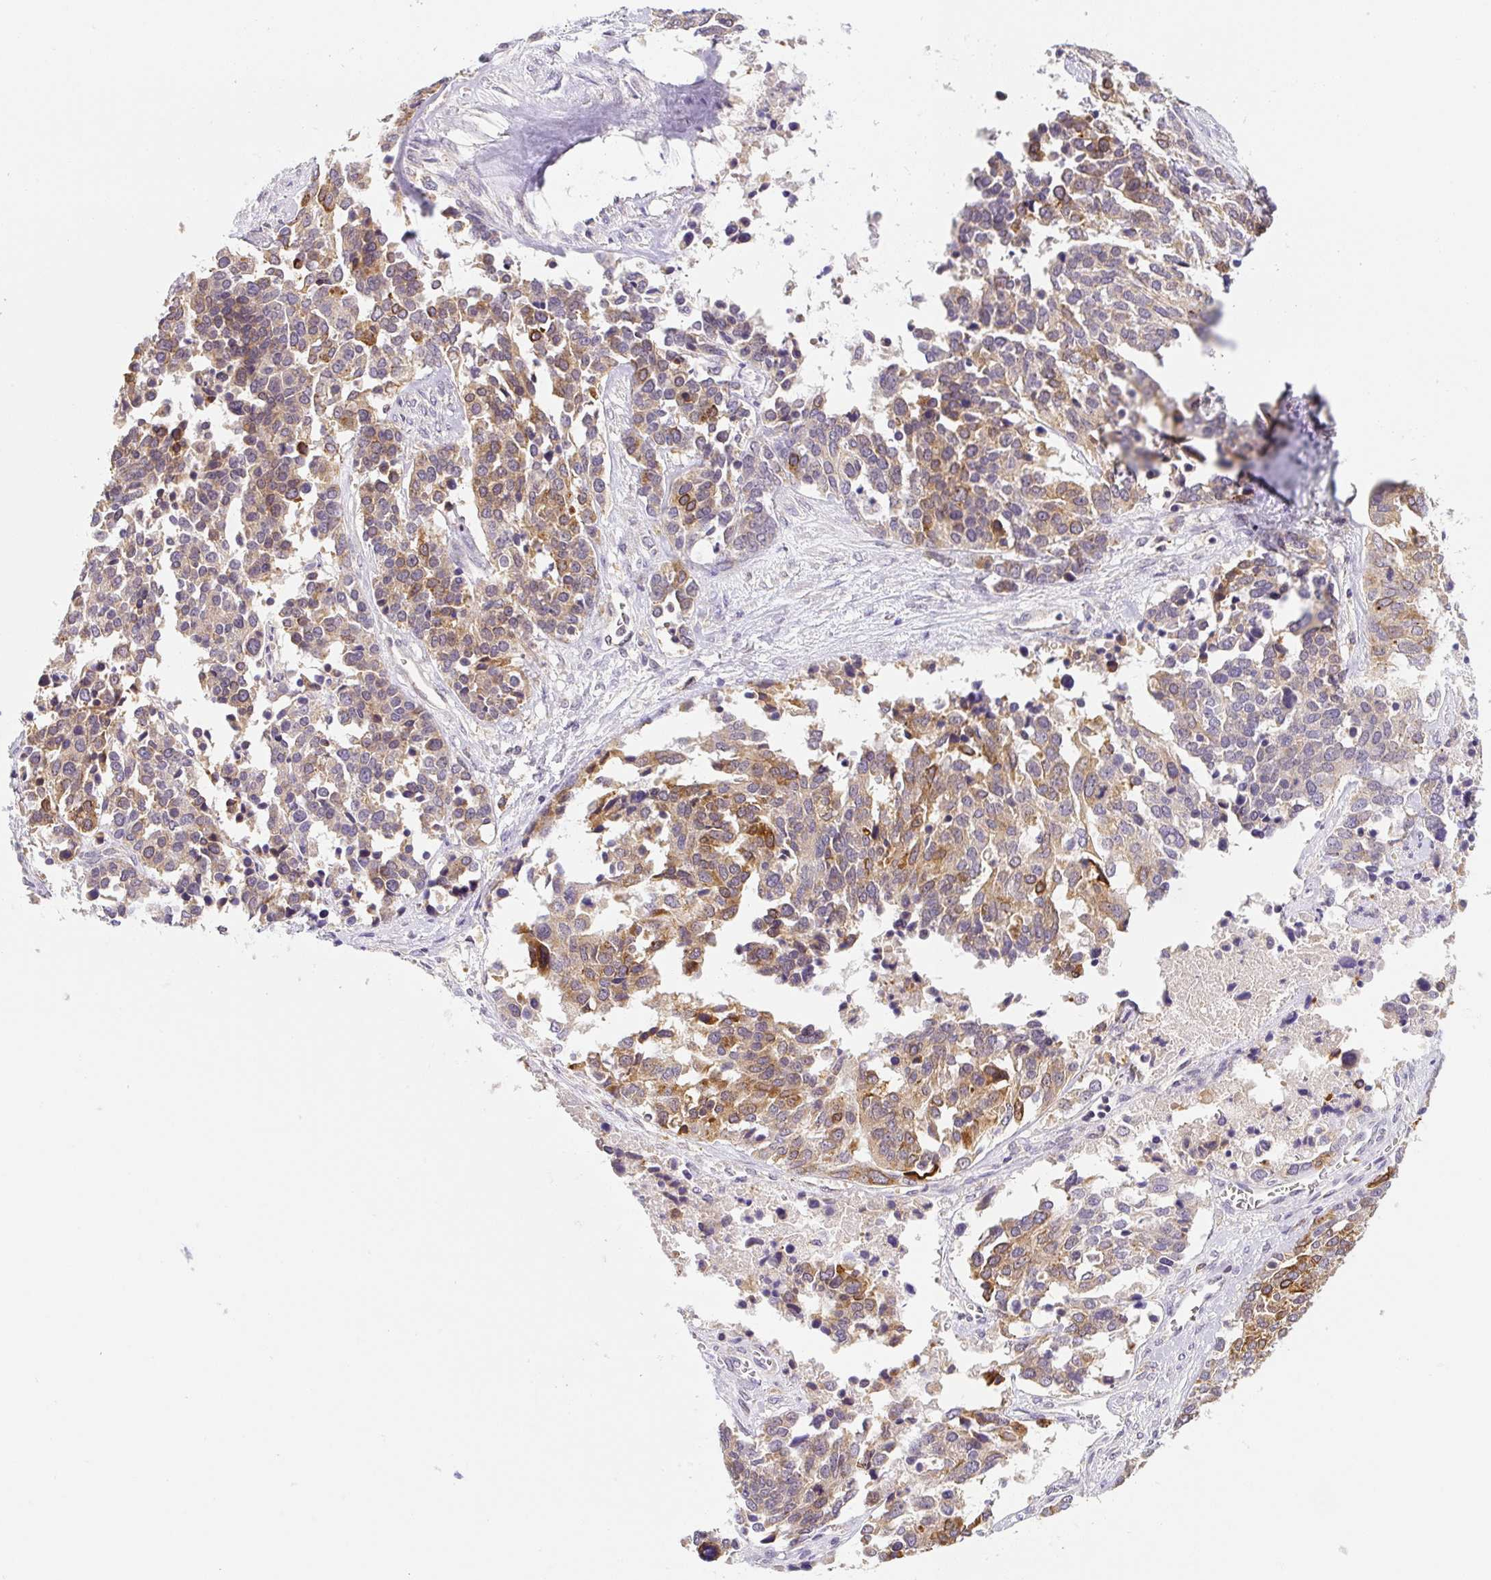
{"staining": {"intensity": "moderate", "quantity": "25%-75%", "location": "cytoplasmic/membranous"}, "tissue": "ovarian cancer", "cell_type": "Tumor cells", "image_type": "cancer", "snomed": [{"axis": "morphology", "description": "Cystadenocarcinoma, serous, NOS"}, {"axis": "topography", "description": "Ovary"}], "caption": "The photomicrograph reveals a brown stain indicating the presence of a protein in the cytoplasmic/membranous of tumor cells in serous cystadenocarcinoma (ovarian).", "gene": "PLA2G4A", "patient": {"sex": "female", "age": 44}}